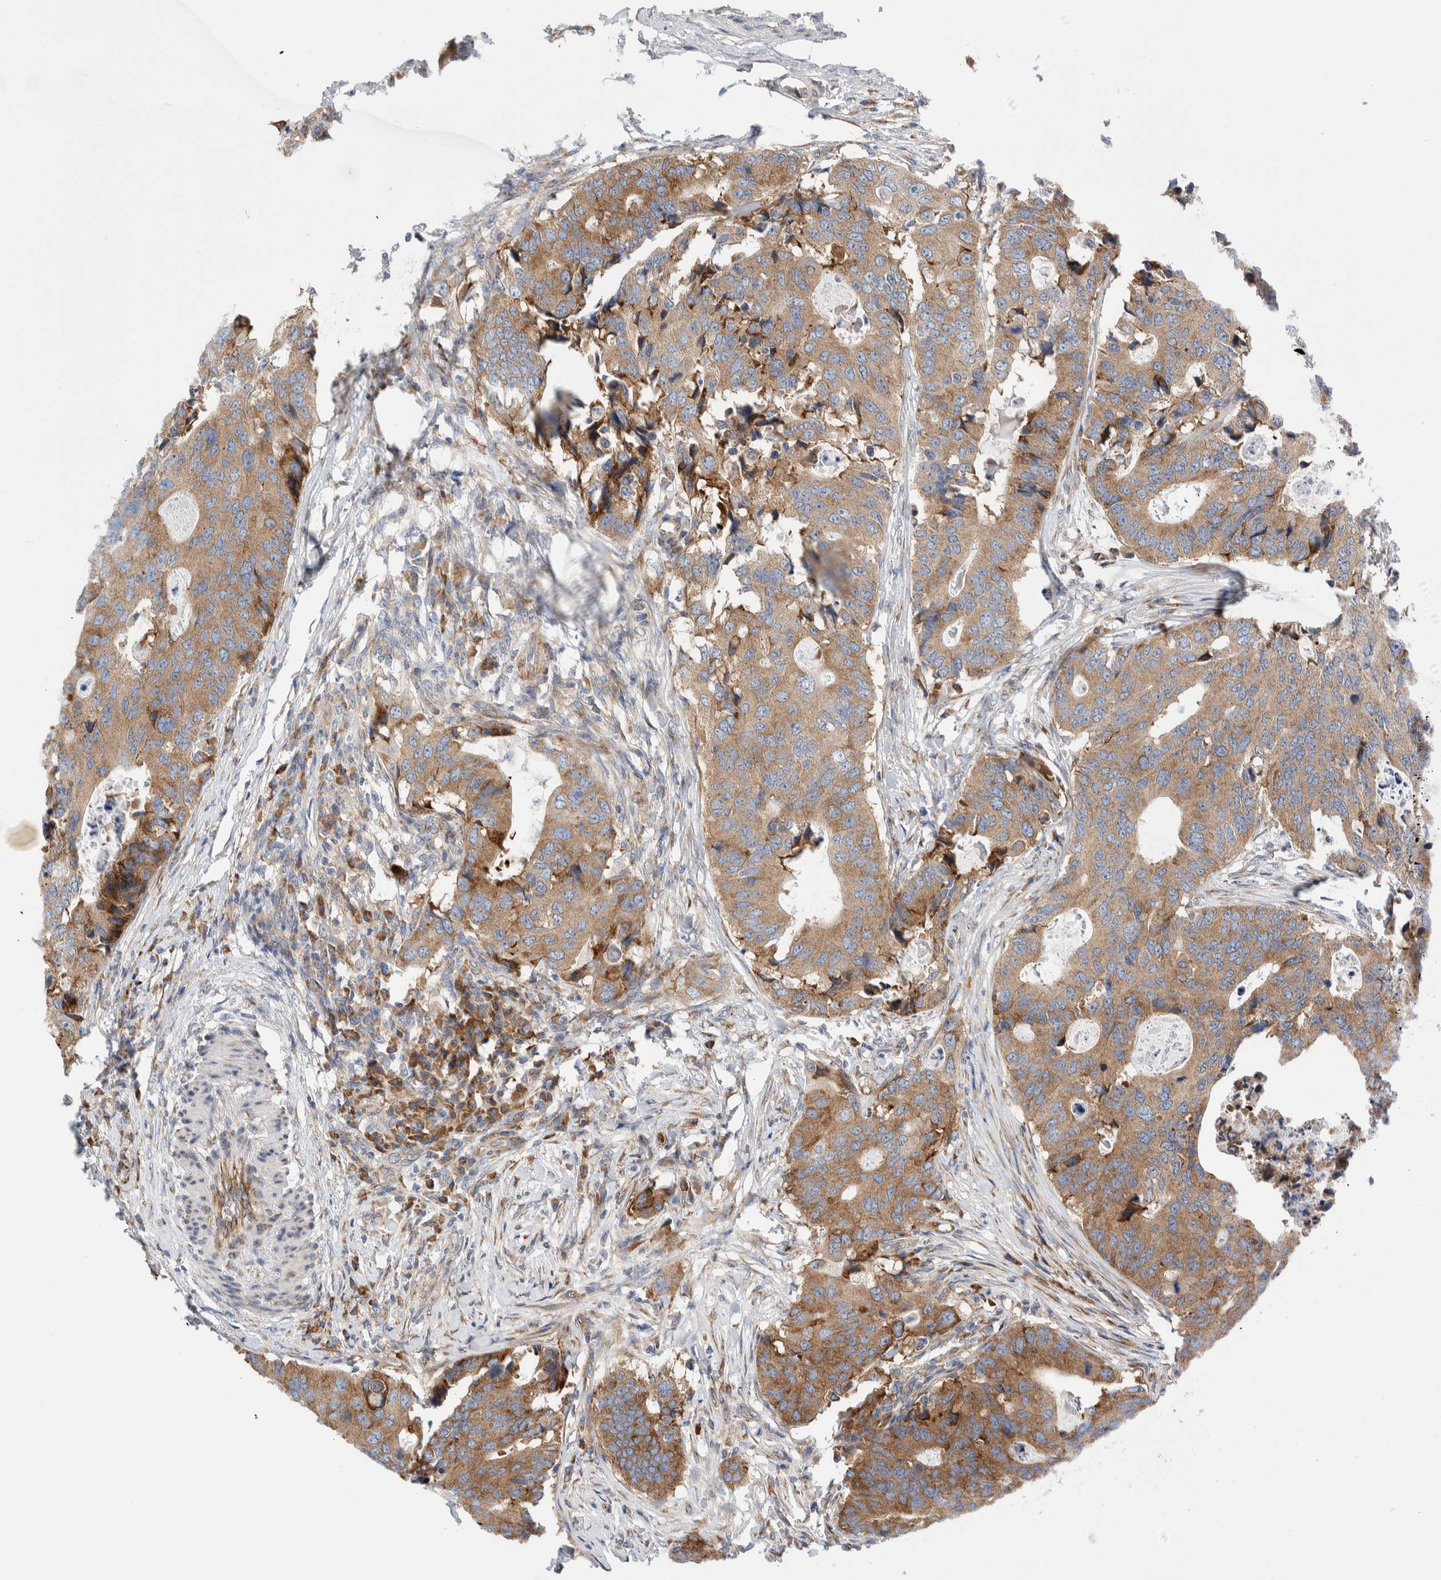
{"staining": {"intensity": "moderate", "quantity": ">75%", "location": "cytoplasmic/membranous"}, "tissue": "colorectal cancer", "cell_type": "Tumor cells", "image_type": "cancer", "snomed": [{"axis": "morphology", "description": "Adenocarcinoma, NOS"}, {"axis": "topography", "description": "Colon"}], "caption": "Immunohistochemical staining of human colorectal adenocarcinoma shows medium levels of moderate cytoplasmic/membranous positivity in about >75% of tumor cells.", "gene": "RACK1", "patient": {"sex": "male", "age": 71}}